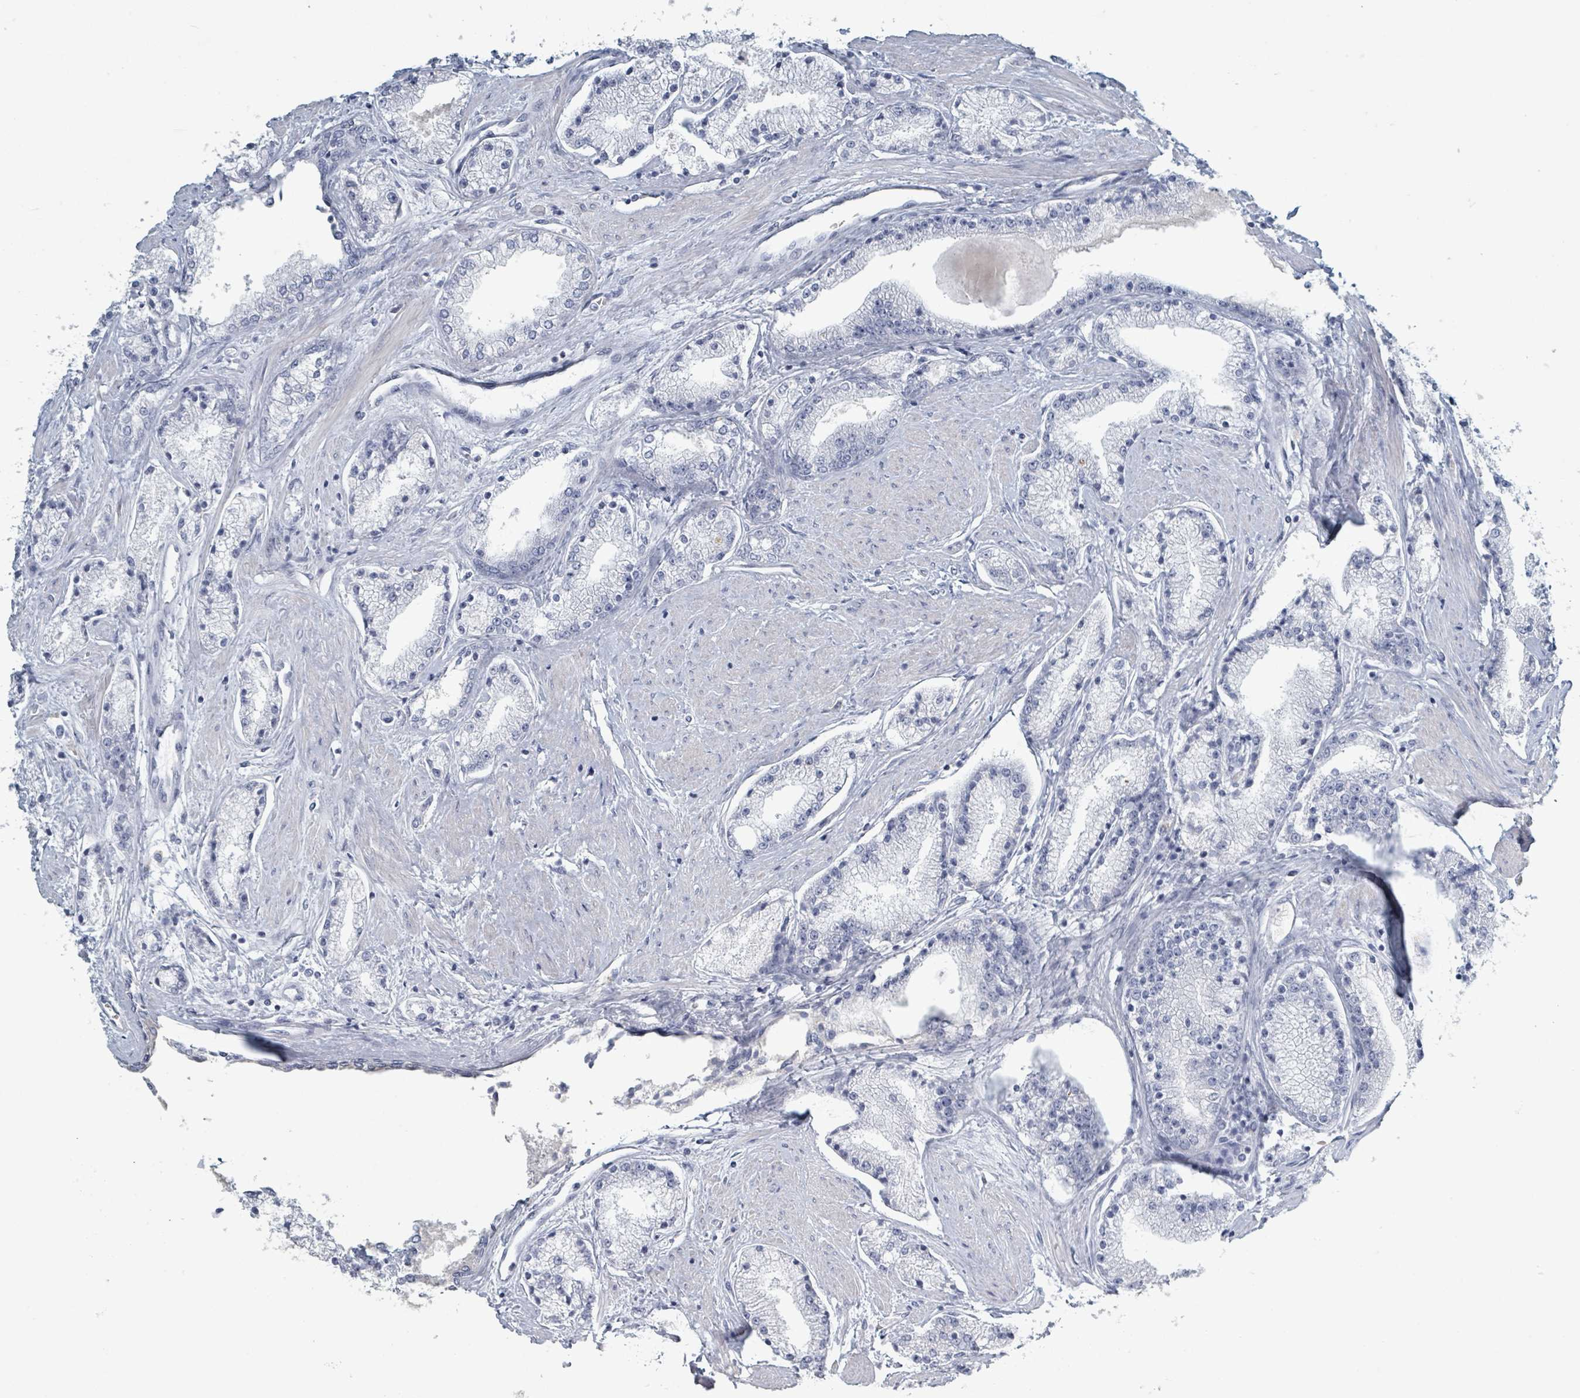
{"staining": {"intensity": "negative", "quantity": "none", "location": "none"}, "tissue": "prostate cancer", "cell_type": "Tumor cells", "image_type": "cancer", "snomed": [{"axis": "morphology", "description": "Adenocarcinoma, High grade"}, {"axis": "topography", "description": "Prostate"}], "caption": "This is a photomicrograph of IHC staining of prostate cancer, which shows no staining in tumor cells. The staining is performed using DAB brown chromogen with nuclei counter-stained in using hematoxylin.", "gene": "HEATR5A", "patient": {"sex": "male", "age": 67}}